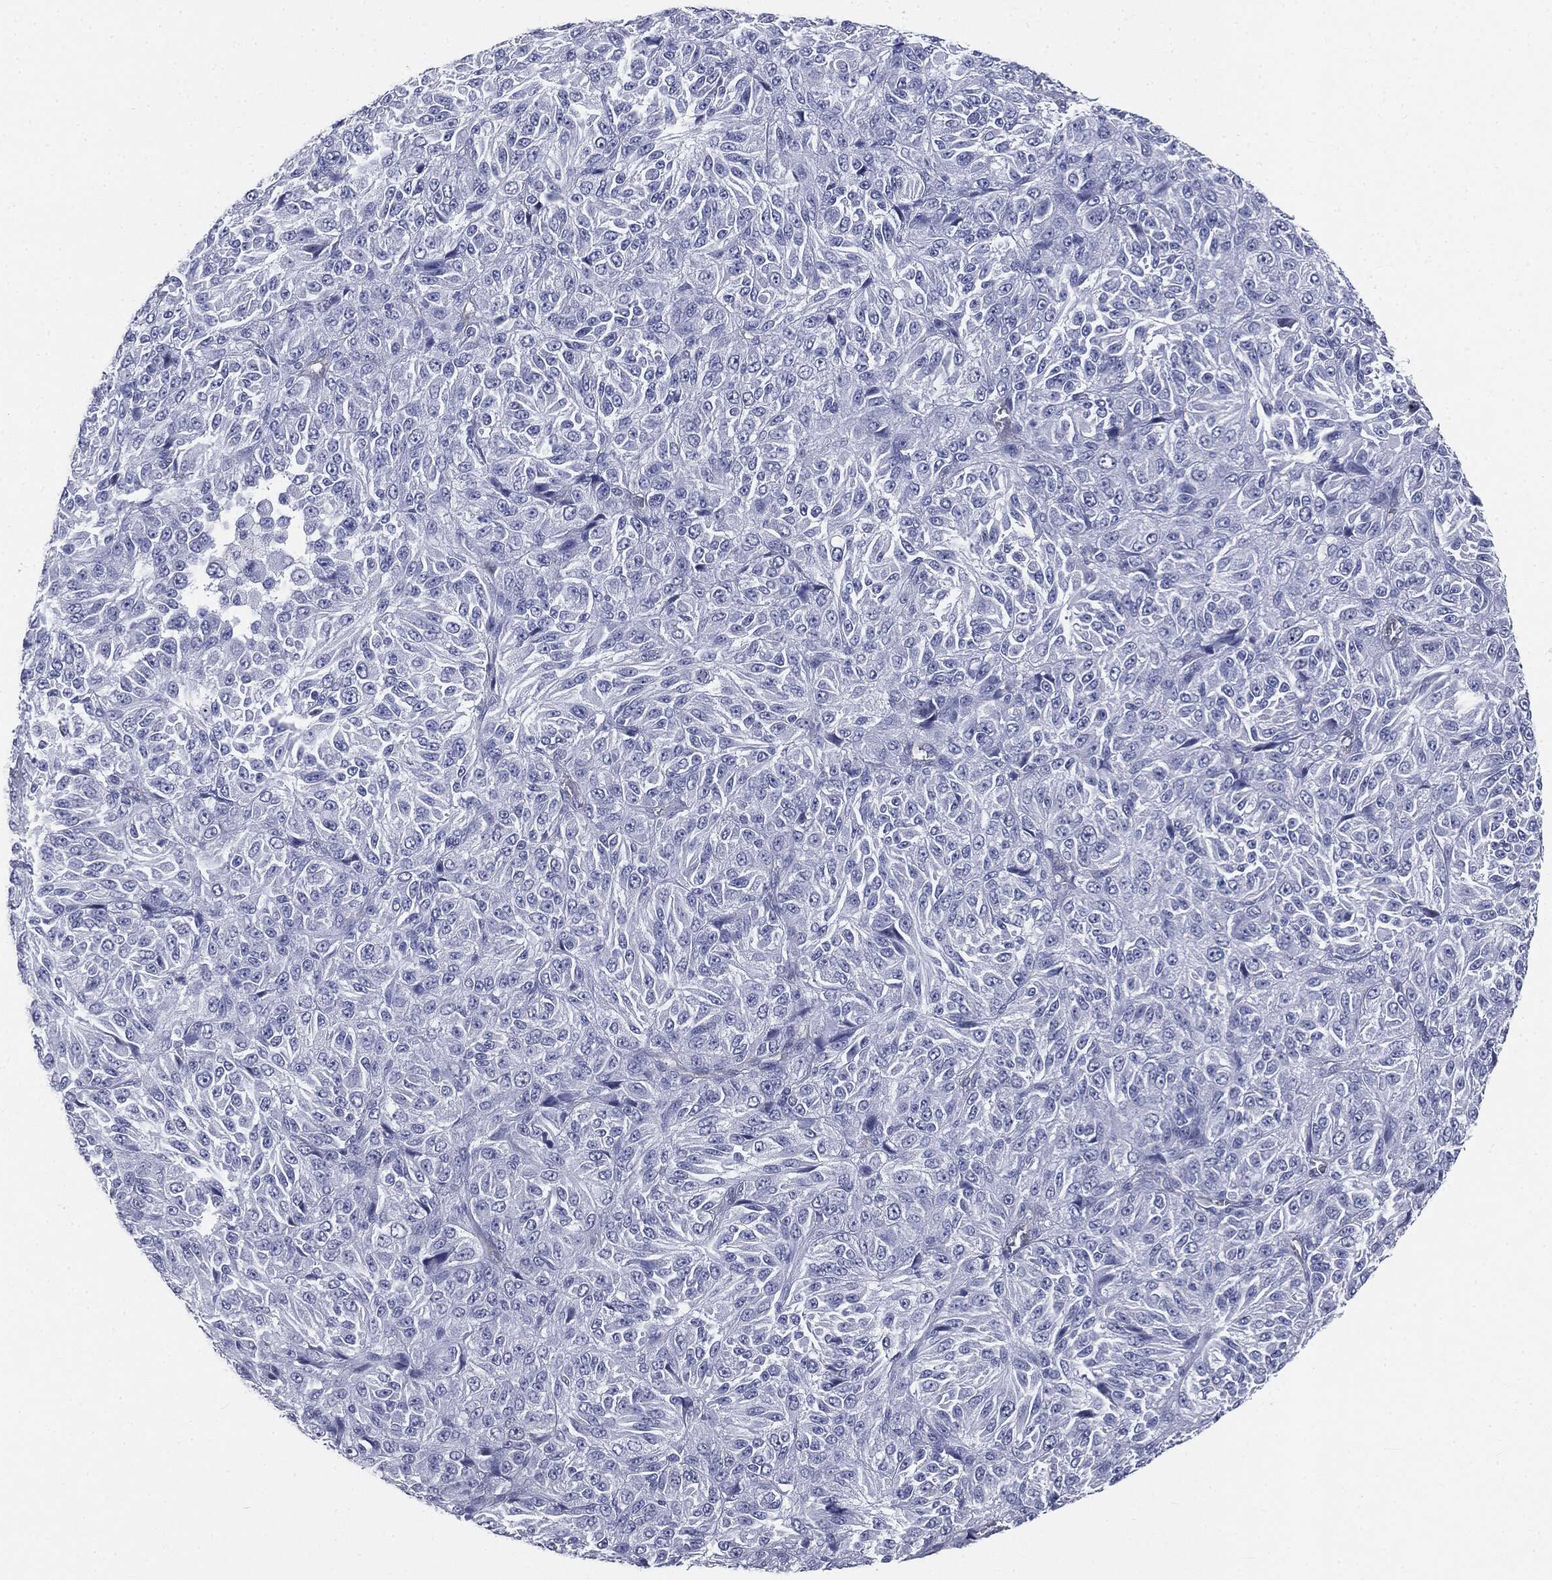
{"staining": {"intensity": "negative", "quantity": "none", "location": "none"}, "tissue": "melanoma", "cell_type": "Tumor cells", "image_type": "cancer", "snomed": [{"axis": "morphology", "description": "Malignant melanoma, Metastatic site"}, {"axis": "topography", "description": "Brain"}], "caption": "Tumor cells are negative for protein expression in human malignant melanoma (metastatic site).", "gene": "MUC5AC", "patient": {"sex": "female", "age": 56}}